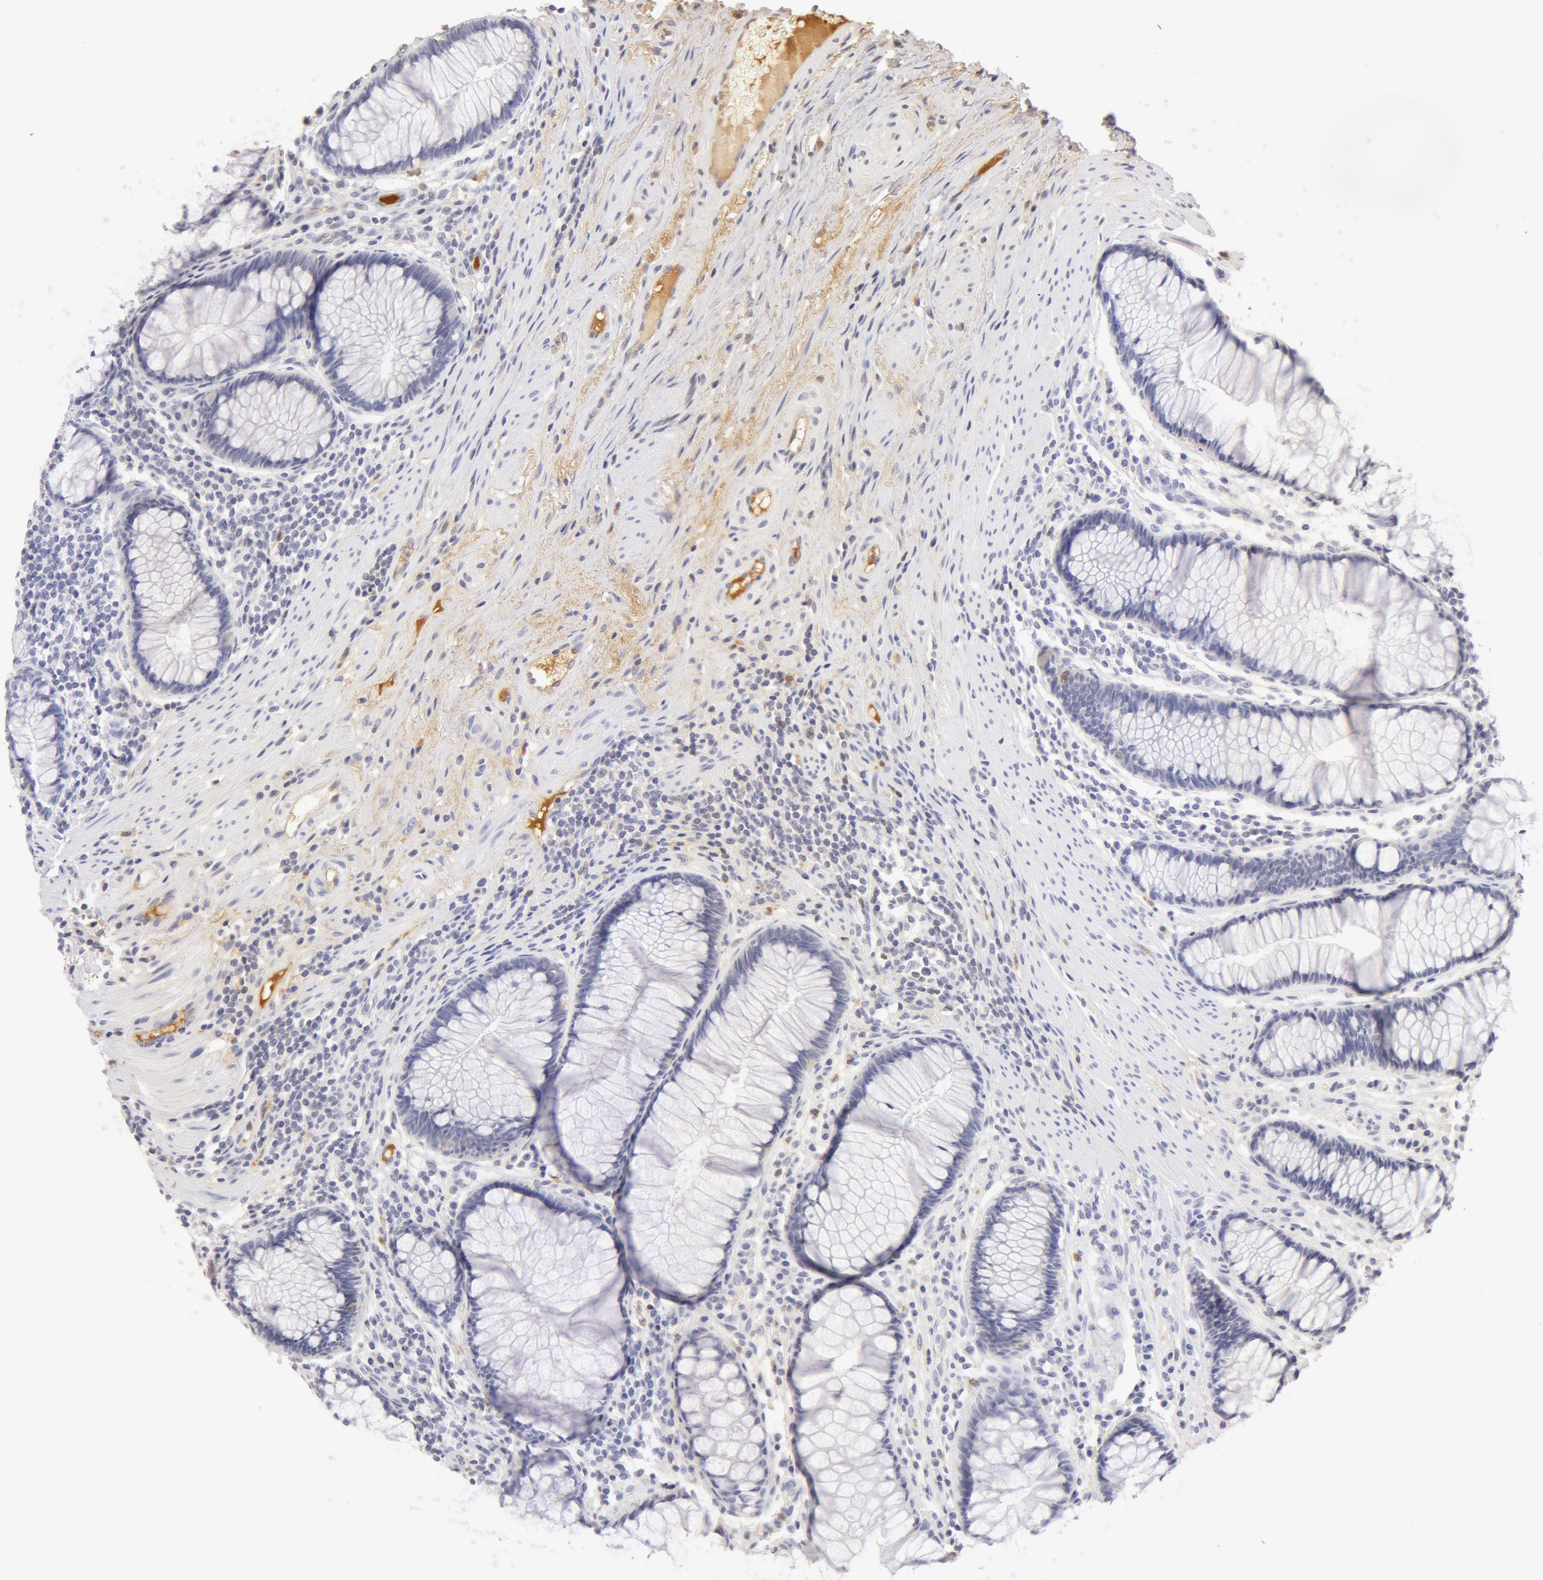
{"staining": {"intensity": "negative", "quantity": "none", "location": "none"}, "tissue": "rectum", "cell_type": "Glandular cells", "image_type": "normal", "snomed": [{"axis": "morphology", "description": "Normal tissue, NOS"}, {"axis": "topography", "description": "Rectum"}], "caption": "DAB (3,3'-diaminobenzidine) immunohistochemical staining of normal rectum reveals no significant positivity in glandular cells.", "gene": "AHSG", "patient": {"sex": "male", "age": 77}}